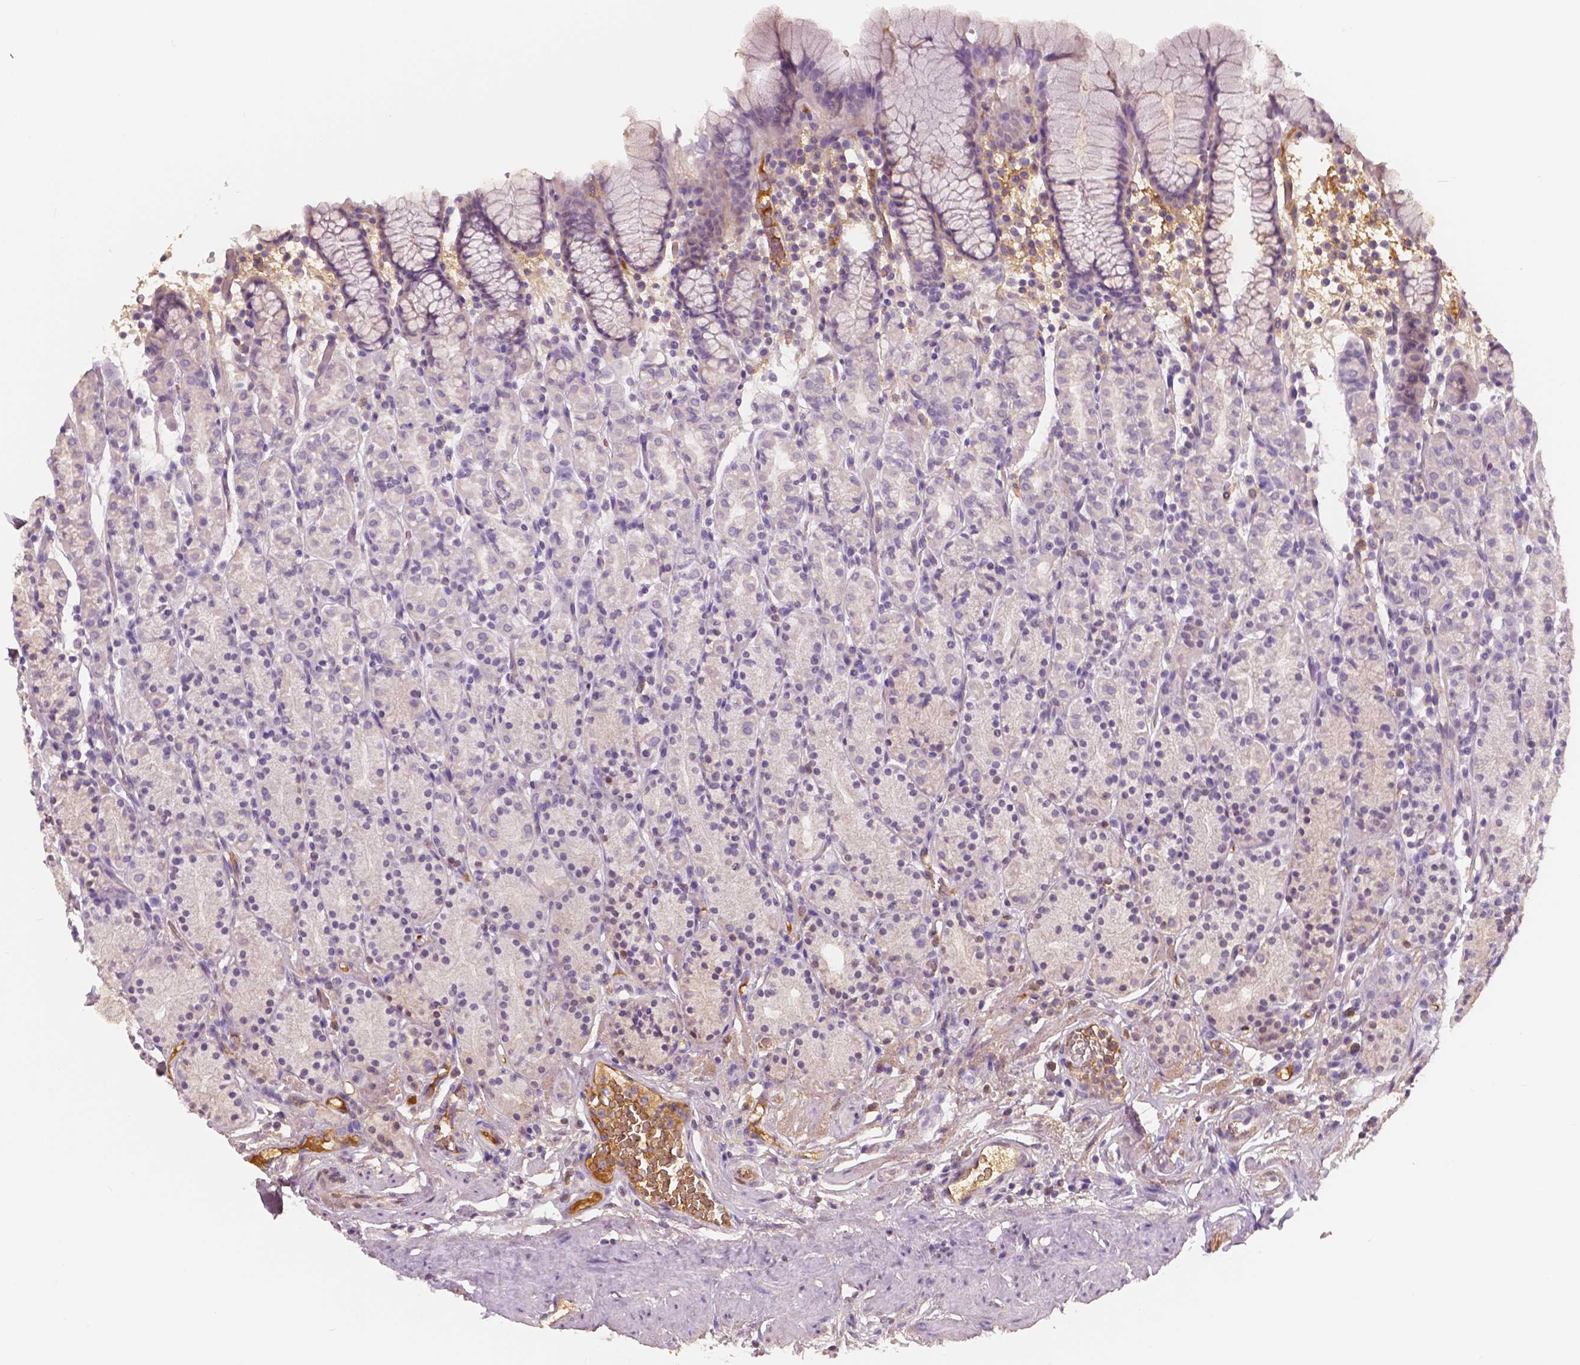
{"staining": {"intensity": "negative", "quantity": "none", "location": "none"}, "tissue": "stomach", "cell_type": "Glandular cells", "image_type": "normal", "snomed": [{"axis": "morphology", "description": "Normal tissue, NOS"}, {"axis": "topography", "description": "Stomach, upper"}, {"axis": "topography", "description": "Stomach"}], "caption": "Immunohistochemistry photomicrograph of normal human stomach stained for a protein (brown), which demonstrates no positivity in glandular cells.", "gene": "APOA4", "patient": {"sex": "male", "age": 62}}